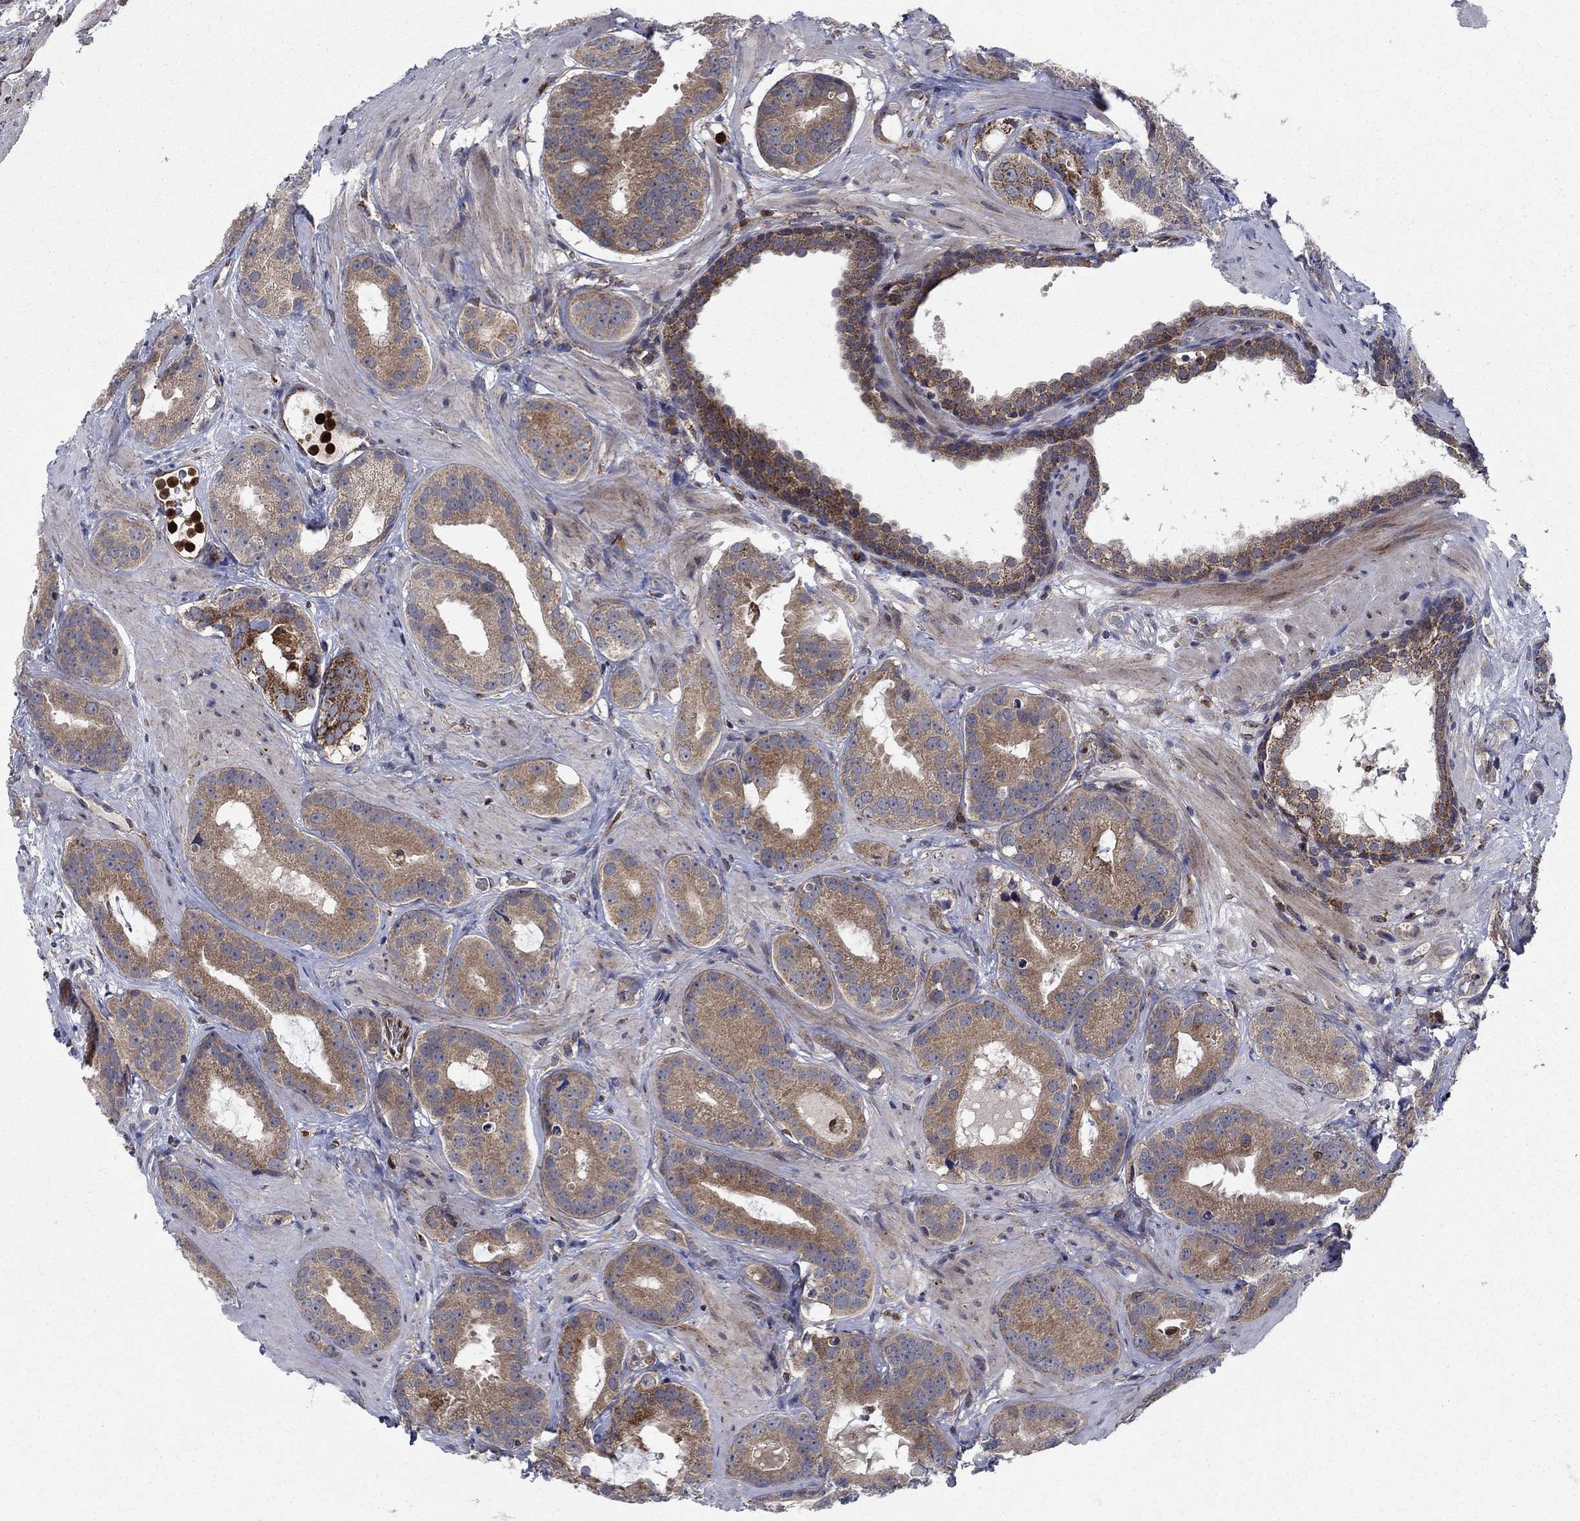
{"staining": {"intensity": "strong", "quantity": "<25%", "location": "cytoplasmic/membranous"}, "tissue": "prostate cancer", "cell_type": "Tumor cells", "image_type": "cancer", "snomed": [{"axis": "morphology", "description": "Adenocarcinoma, NOS"}, {"axis": "topography", "description": "Prostate"}], "caption": "Immunohistochemical staining of human adenocarcinoma (prostate) reveals strong cytoplasmic/membranous protein expression in about <25% of tumor cells.", "gene": "RNF19B", "patient": {"sex": "male", "age": 69}}